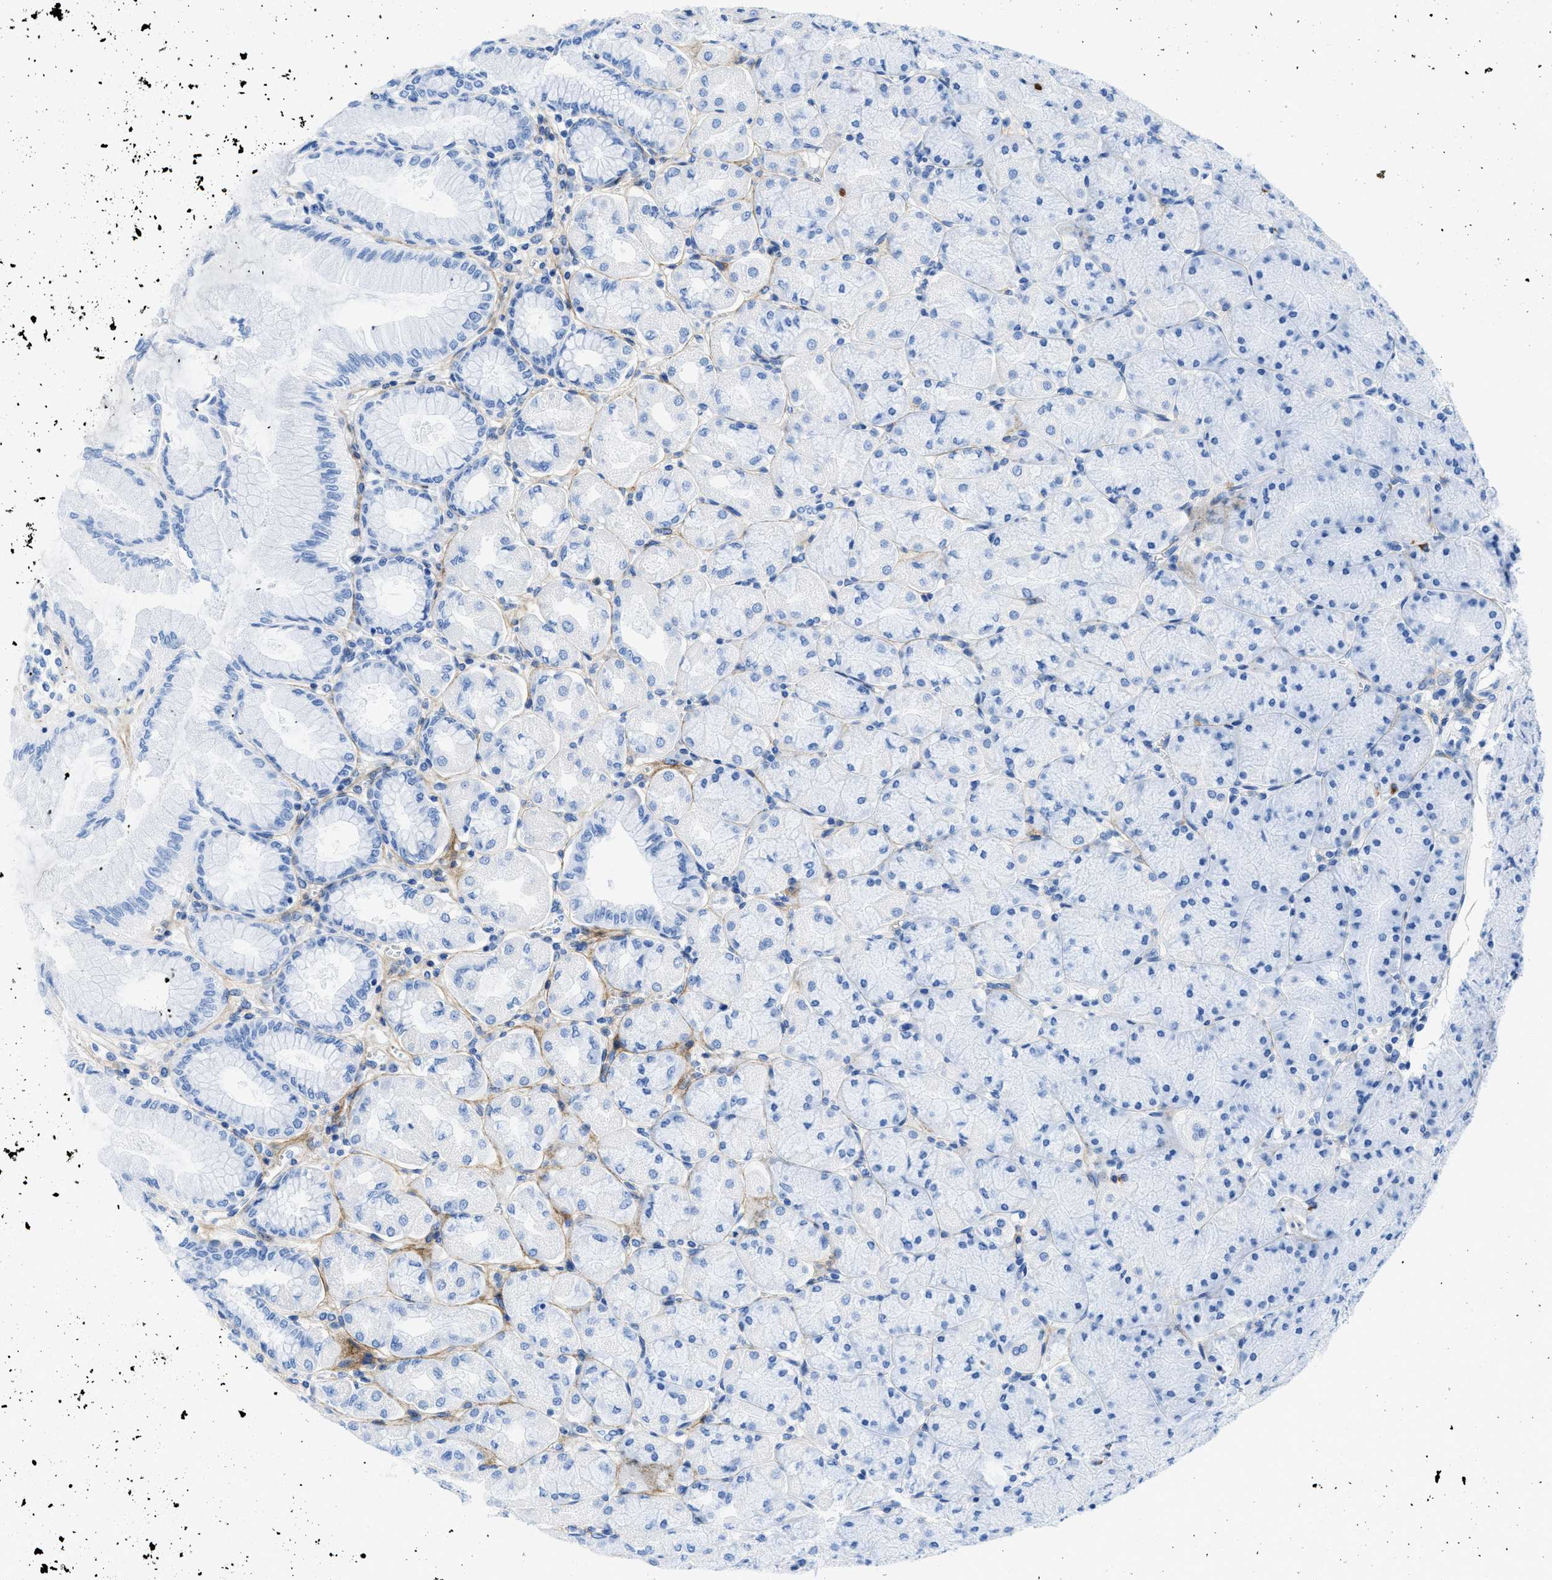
{"staining": {"intensity": "negative", "quantity": "none", "location": "none"}, "tissue": "stomach", "cell_type": "Glandular cells", "image_type": "normal", "snomed": [{"axis": "morphology", "description": "Normal tissue, NOS"}, {"axis": "topography", "description": "Stomach, upper"}], "caption": "Immunohistochemistry (IHC) photomicrograph of unremarkable stomach: human stomach stained with DAB (3,3'-diaminobenzidine) reveals no significant protein positivity in glandular cells.", "gene": "COL3A1", "patient": {"sex": "female", "age": 56}}